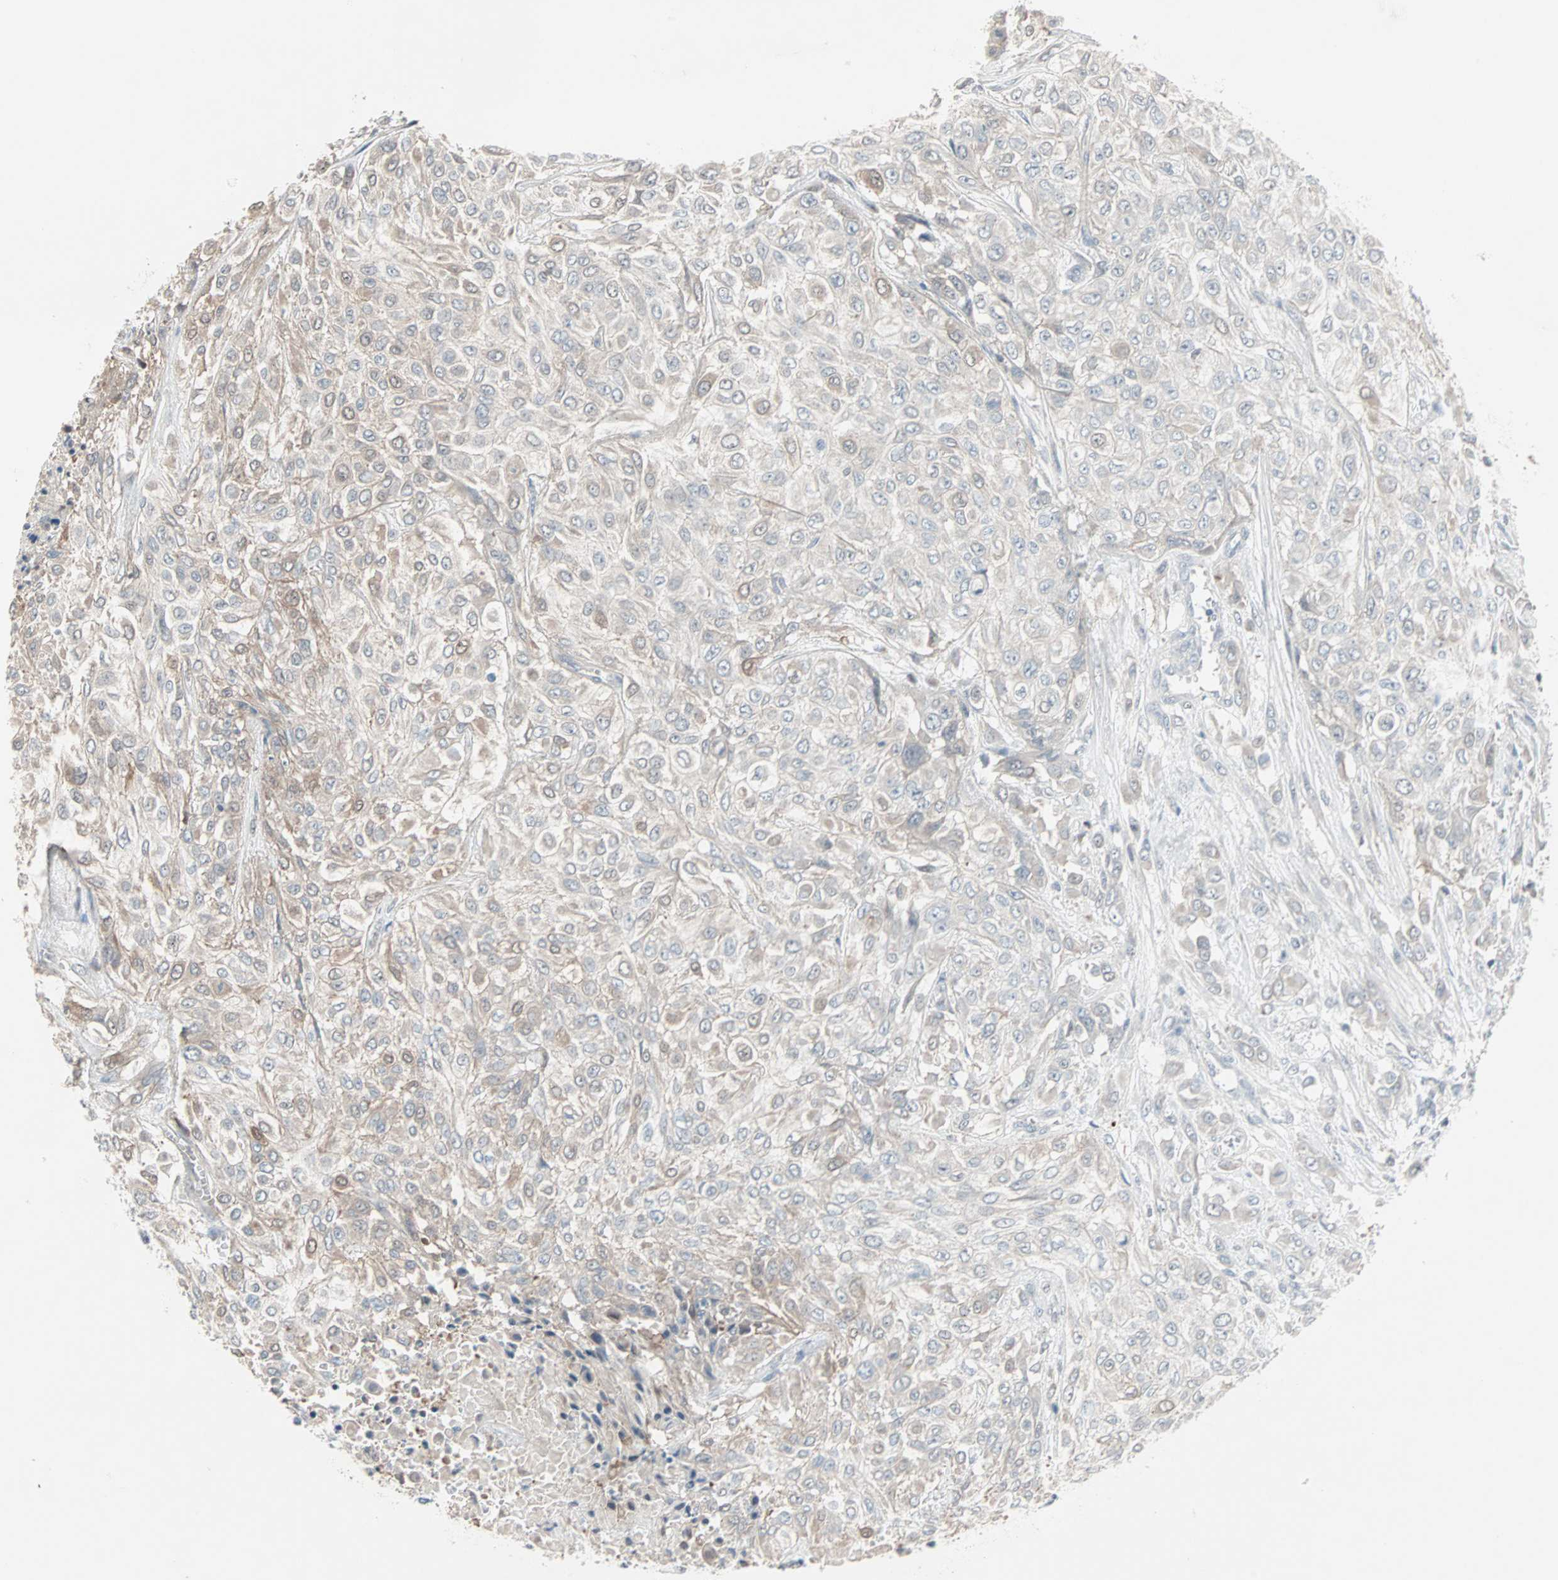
{"staining": {"intensity": "weak", "quantity": "25%-75%", "location": "cytoplasmic/membranous"}, "tissue": "urothelial cancer", "cell_type": "Tumor cells", "image_type": "cancer", "snomed": [{"axis": "morphology", "description": "Urothelial carcinoma, High grade"}, {"axis": "topography", "description": "Urinary bladder"}], "caption": "Weak cytoplasmic/membranous expression for a protein is seen in about 25%-75% of tumor cells of urothelial carcinoma (high-grade) using IHC.", "gene": "CAND2", "patient": {"sex": "male", "age": 57}}